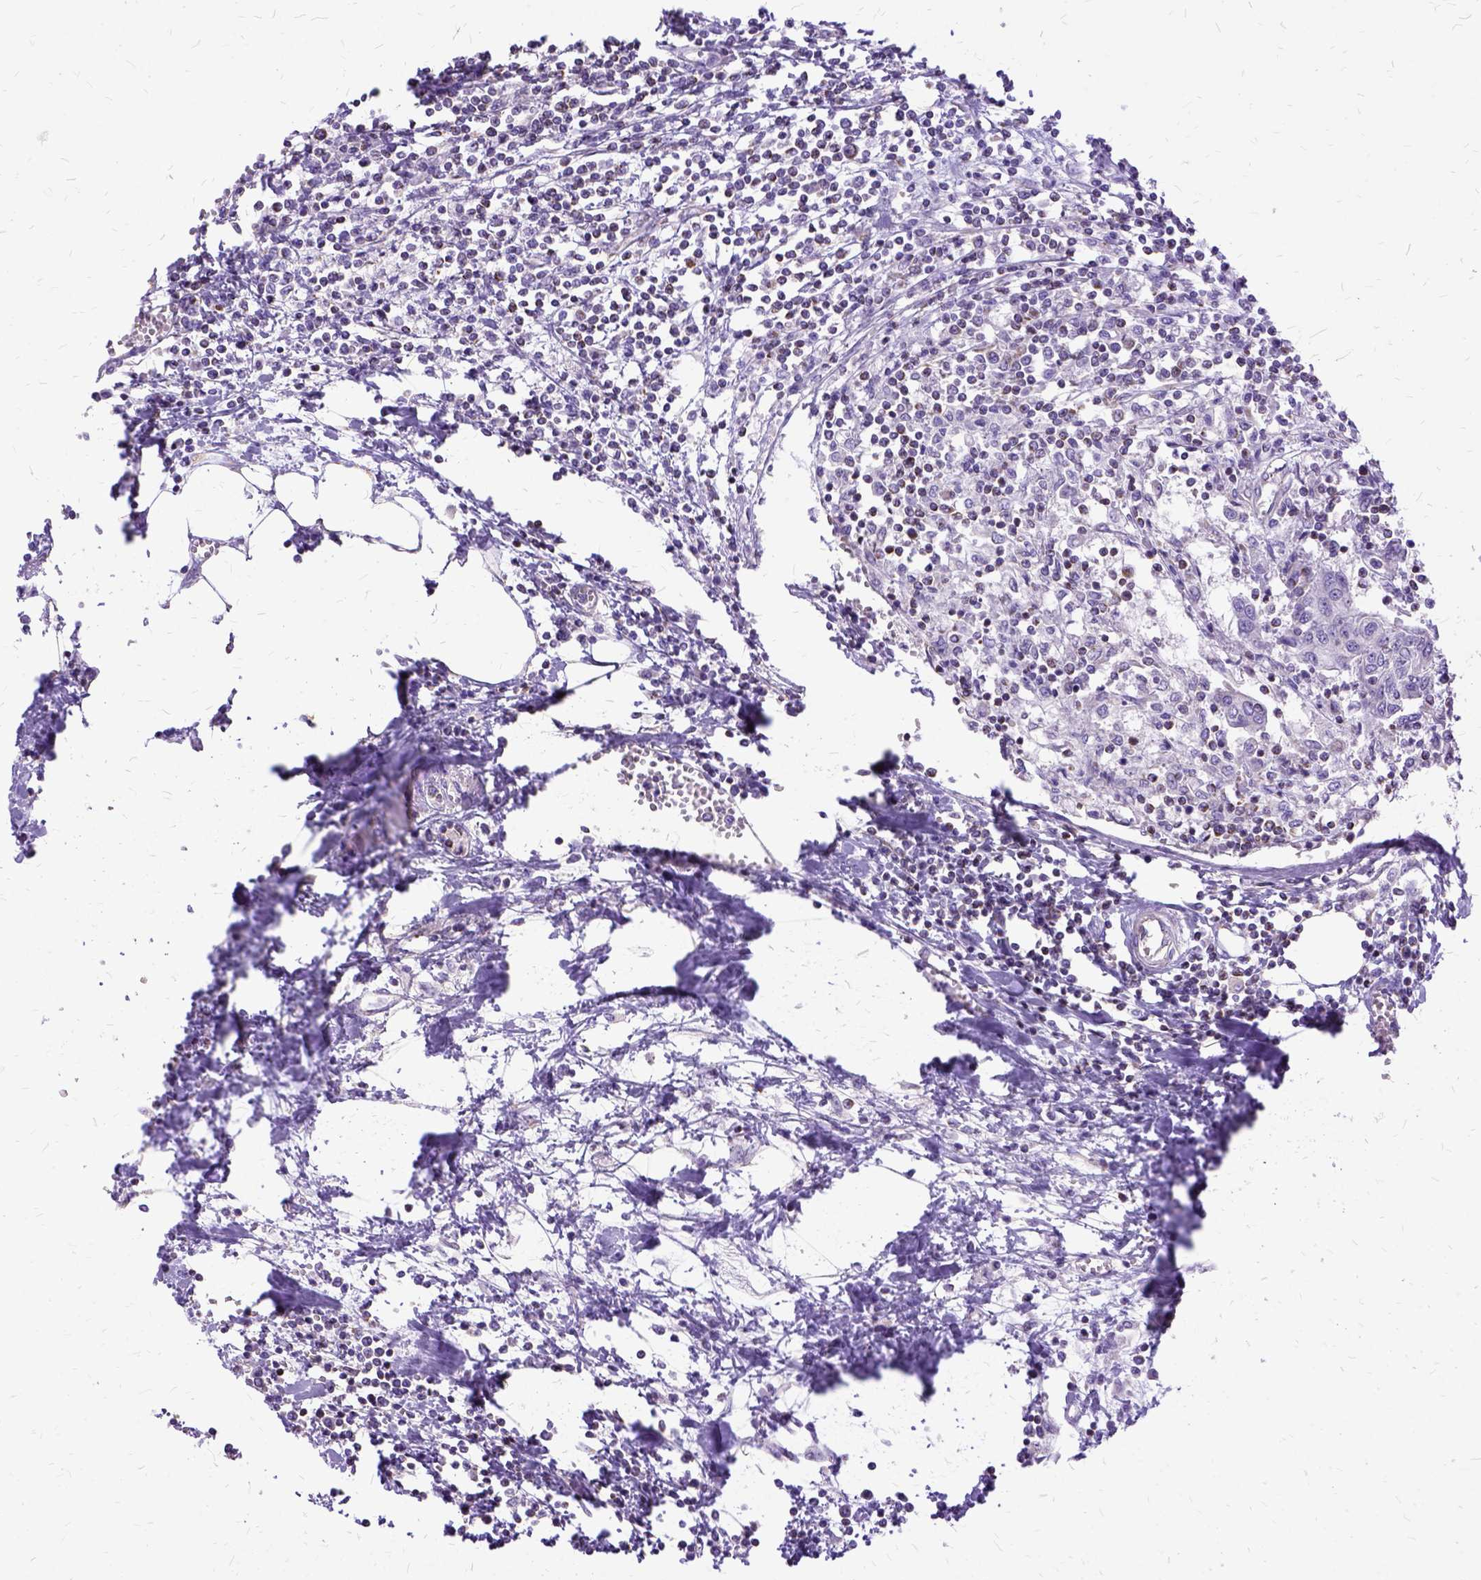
{"staining": {"intensity": "negative", "quantity": "none", "location": "none"}, "tissue": "urothelial cancer", "cell_type": "Tumor cells", "image_type": "cancer", "snomed": [{"axis": "morphology", "description": "Urothelial carcinoma, High grade"}, {"axis": "topography", "description": "Urinary bladder"}], "caption": "Human urothelial cancer stained for a protein using immunohistochemistry (IHC) exhibits no positivity in tumor cells.", "gene": "OXCT1", "patient": {"sex": "female", "age": 85}}